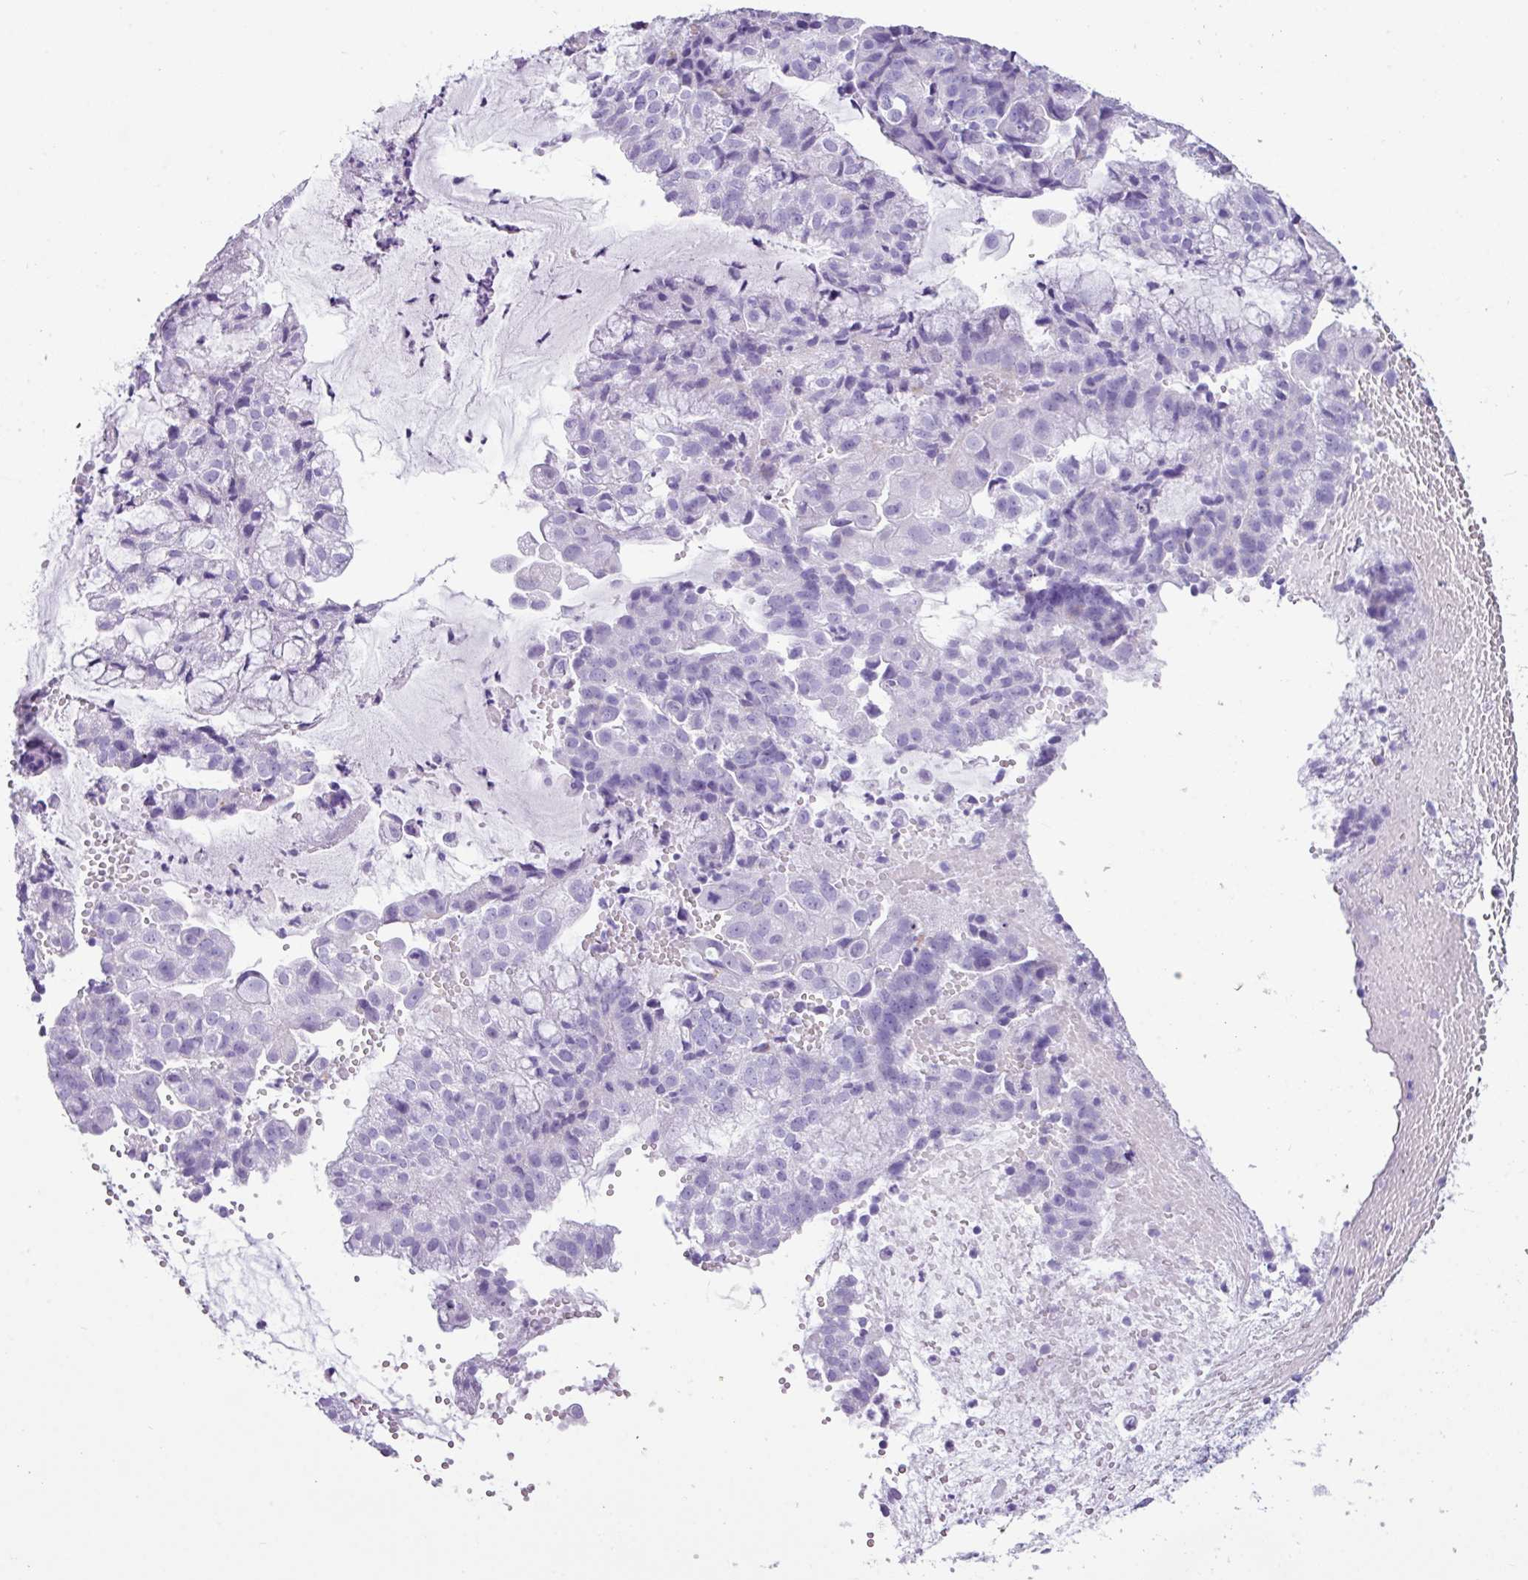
{"staining": {"intensity": "negative", "quantity": "none", "location": "none"}, "tissue": "endometrial cancer", "cell_type": "Tumor cells", "image_type": "cancer", "snomed": [{"axis": "morphology", "description": "Adenocarcinoma, NOS"}, {"axis": "topography", "description": "Endometrium"}], "caption": "High power microscopy micrograph of an IHC image of endometrial adenocarcinoma, revealing no significant staining in tumor cells.", "gene": "NCCRP1", "patient": {"sex": "female", "age": 76}}